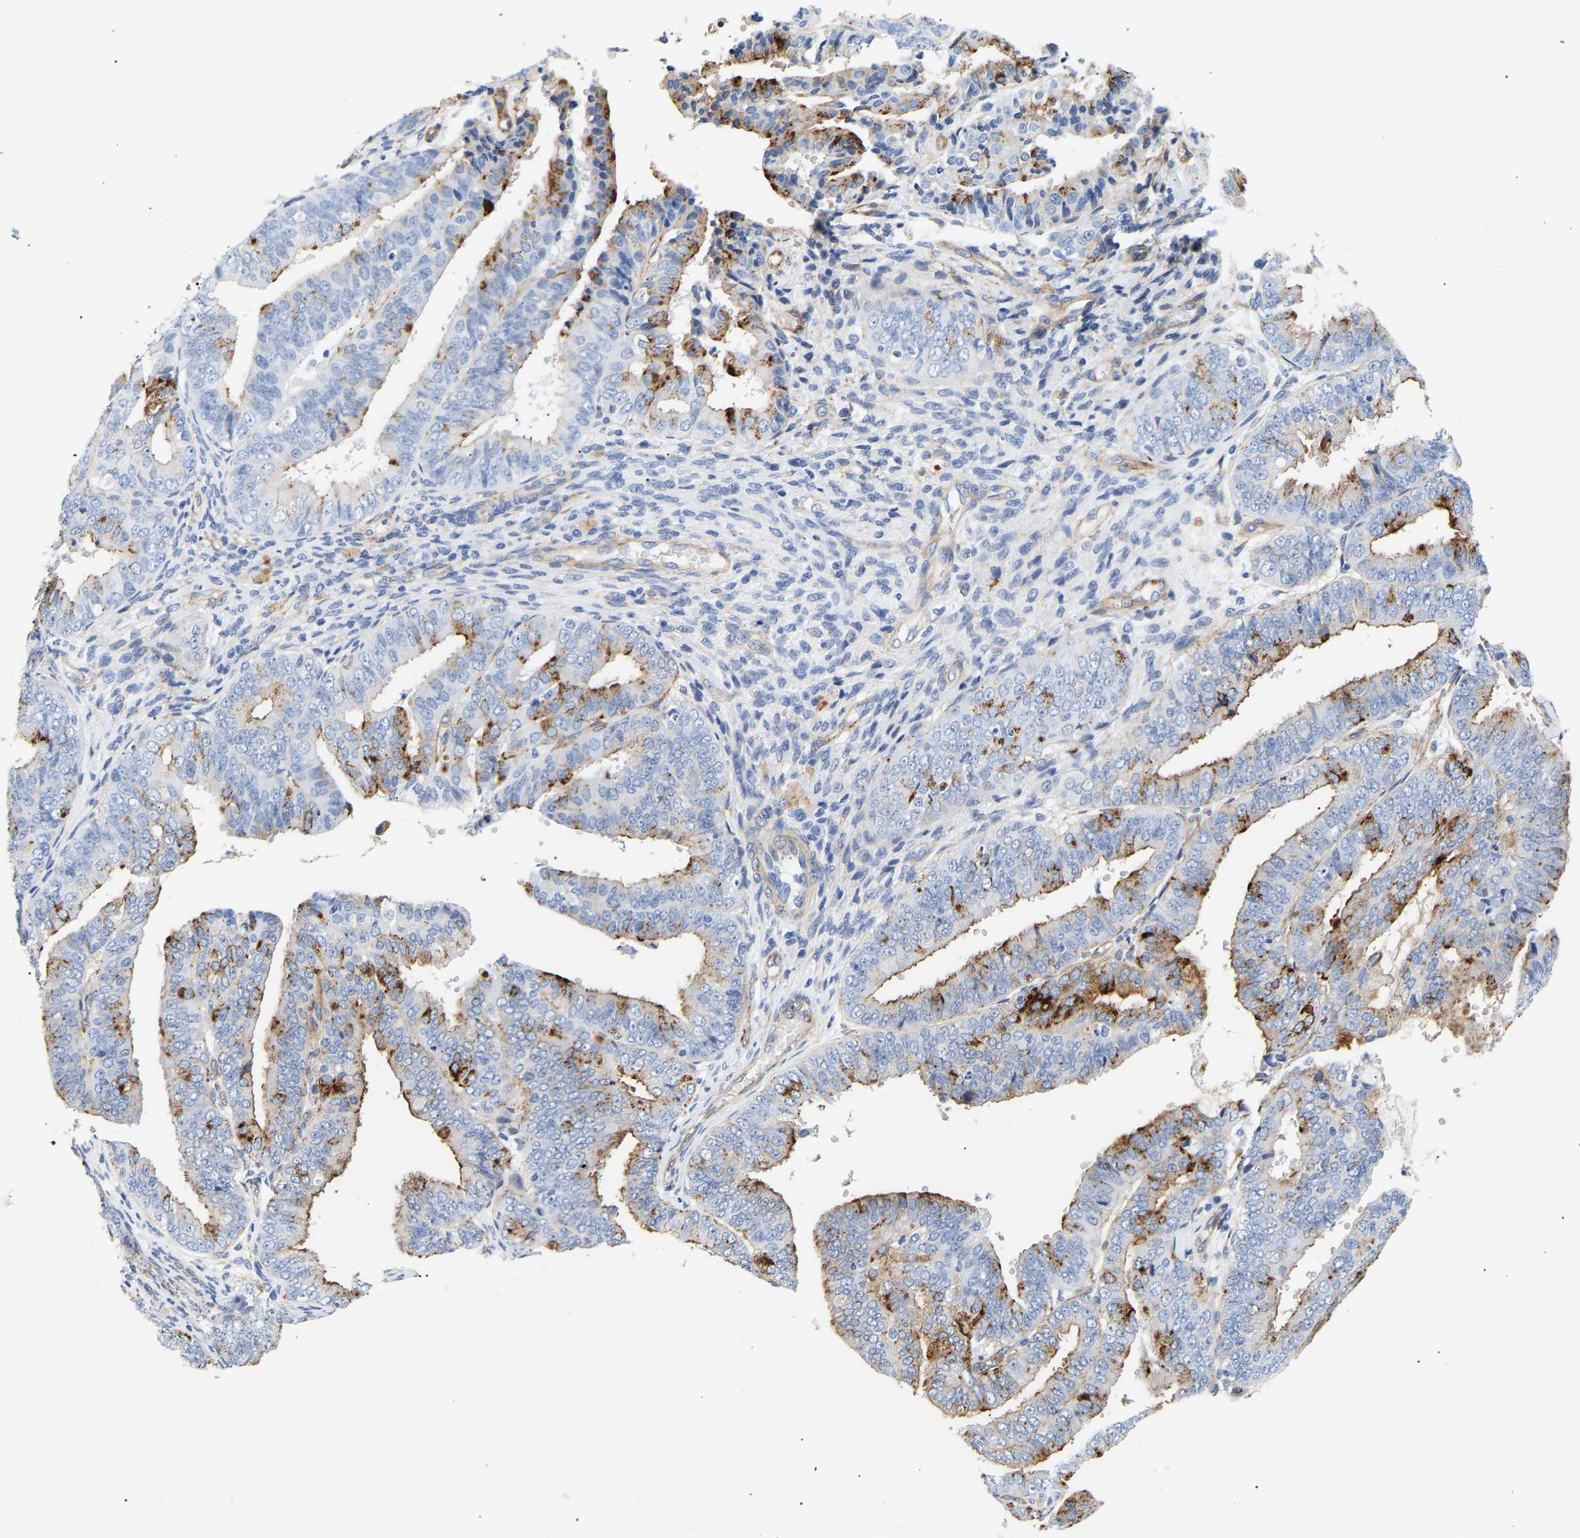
{"staining": {"intensity": "moderate", "quantity": "25%-75%", "location": "cytoplasmic/membranous"}, "tissue": "endometrial cancer", "cell_type": "Tumor cells", "image_type": "cancer", "snomed": [{"axis": "morphology", "description": "Adenocarcinoma, NOS"}, {"axis": "topography", "description": "Endometrium"}], "caption": "Adenocarcinoma (endometrial) stained for a protein demonstrates moderate cytoplasmic/membranous positivity in tumor cells. (brown staining indicates protein expression, while blue staining denotes nuclei).", "gene": "IGFBP7", "patient": {"sex": "female", "age": 63}}